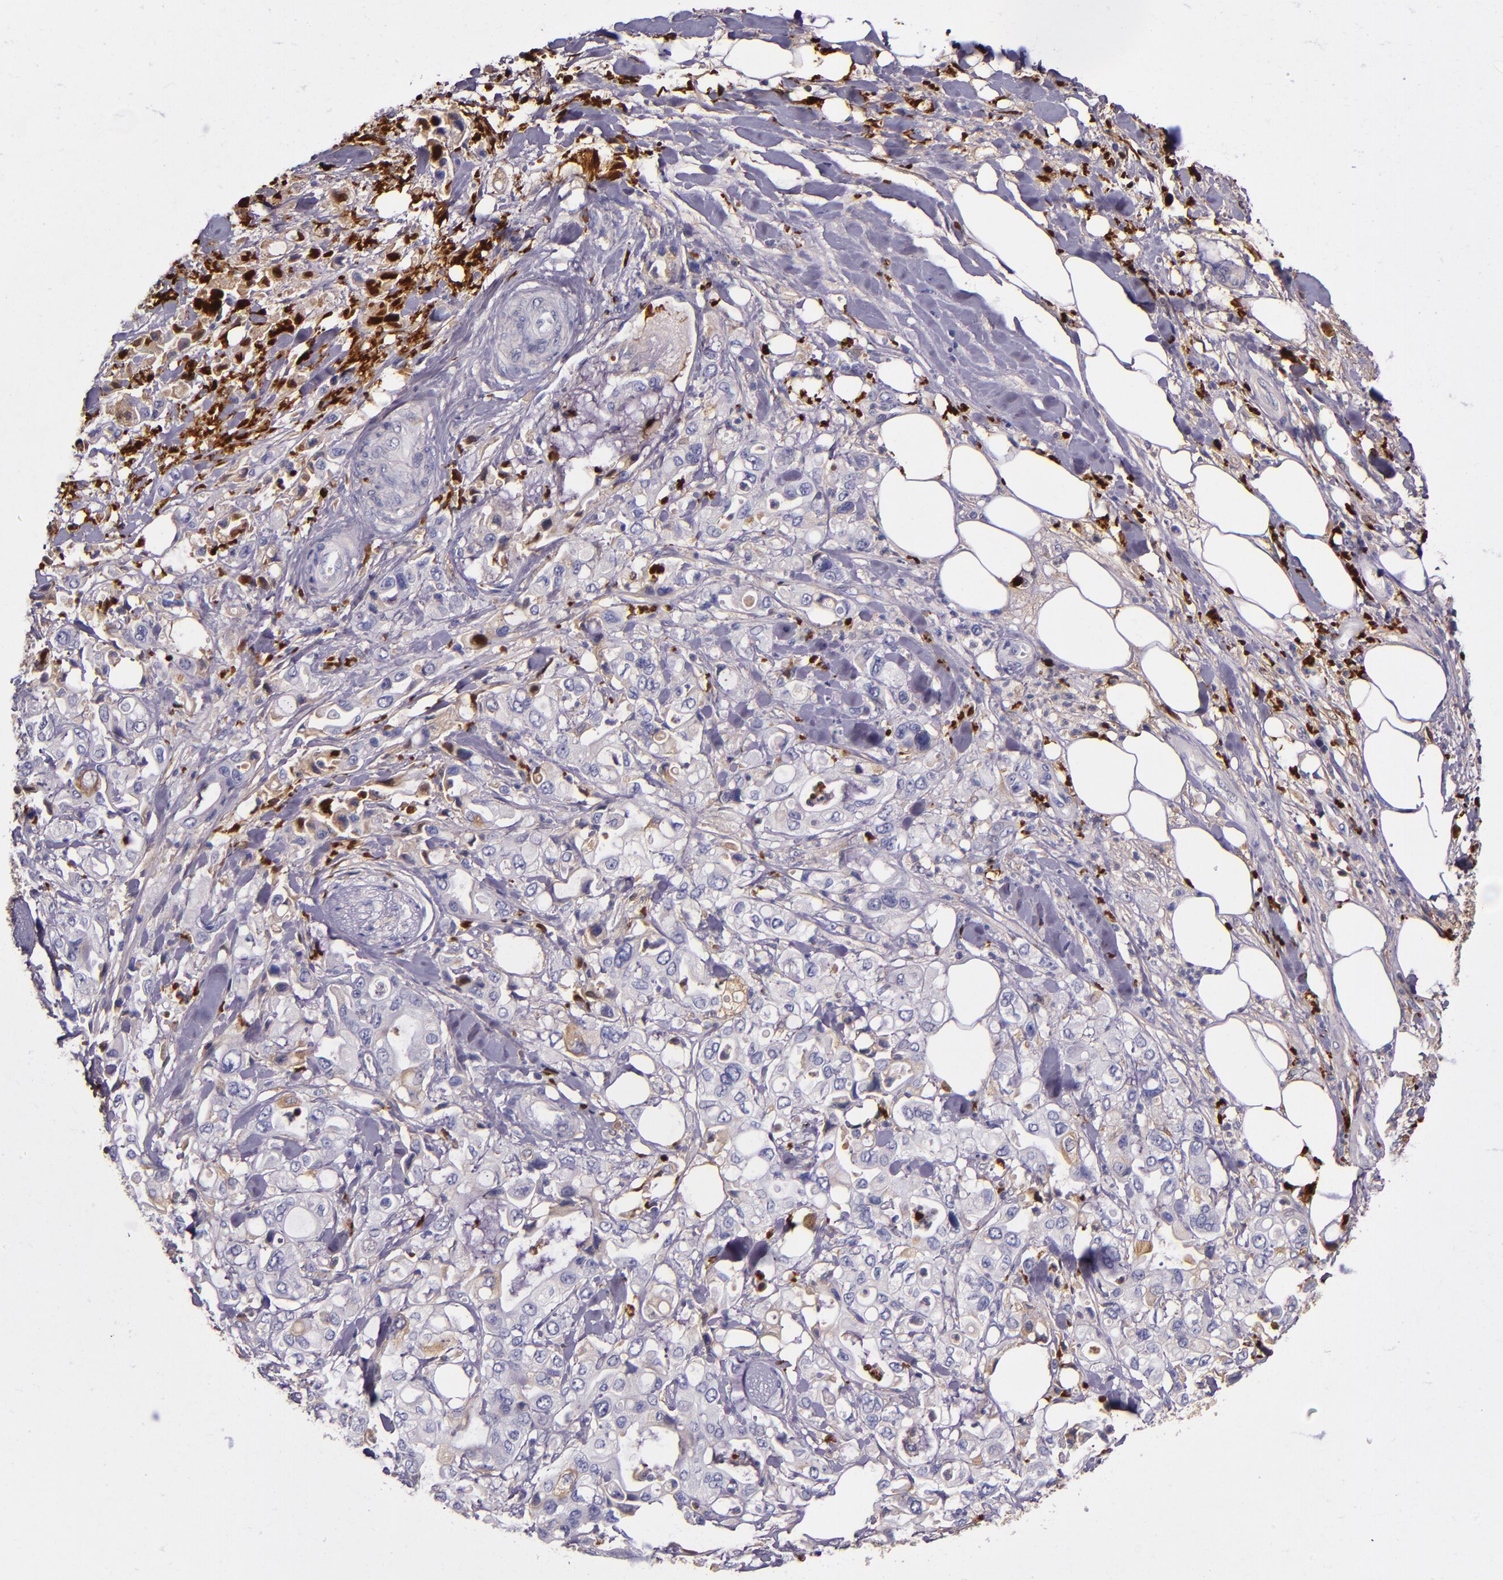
{"staining": {"intensity": "weak", "quantity": "25%-75%", "location": "cytoplasmic/membranous"}, "tissue": "pancreatic cancer", "cell_type": "Tumor cells", "image_type": "cancer", "snomed": [{"axis": "morphology", "description": "Adenocarcinoma, NOS"}, {"axis": "topography", "description": "Pancreas"}], "caption": "This micrograph demonstrates pancreatic cancer (adenocarcinoma) stained with immunohistochemistry (IHC) to label a protein in brown. The cytoplasmic/membranous of tumor cells show weak positivity for the protein. Nuclei are counter-stained blue.", "gene": "CLEC3B", "patient": {"sex": "male", "age": 70}}